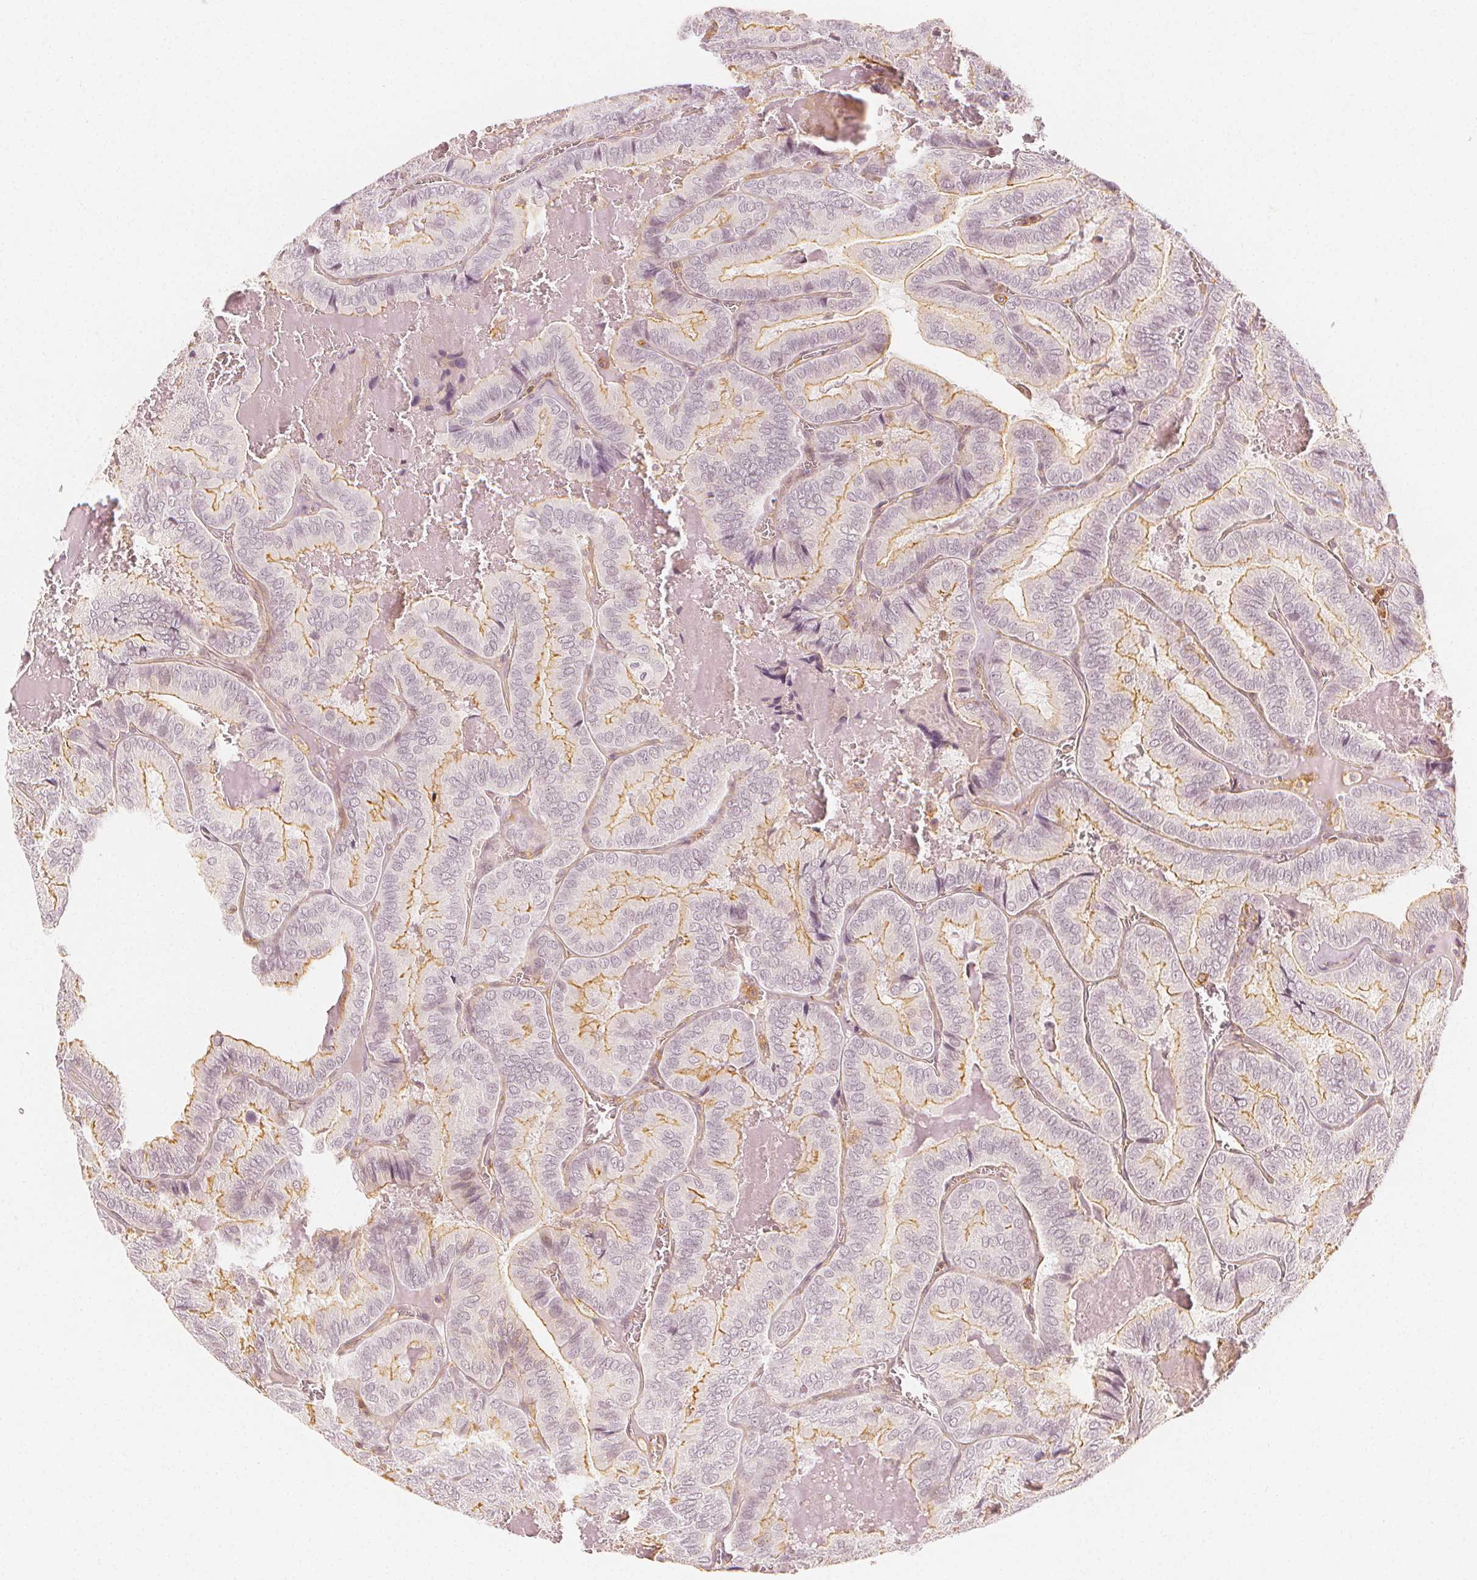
{"staining": {"intensity": "moderate", "quantity": "25%-75%", "location": "cytoplasmic/membranous"}, "tissue": "thyroid cancer", "cell_type": "Tumor cells", "image_type": "cancer", "snomed": [{"axis": "morphology", "description": "Papillary adenocarcinoma, NOS"}, {"axis": "topography", "description": "Thyroid gland"}], "caption": "Protein analysis of papillary adenocarcinoma (thyroid) tissue exhibits moderate cytoplasmic/membranous positivity in about 25%-75% of tumor cells.", "gene": "ARHGAP26", "patient": {"sex": "female", "age": 75}}